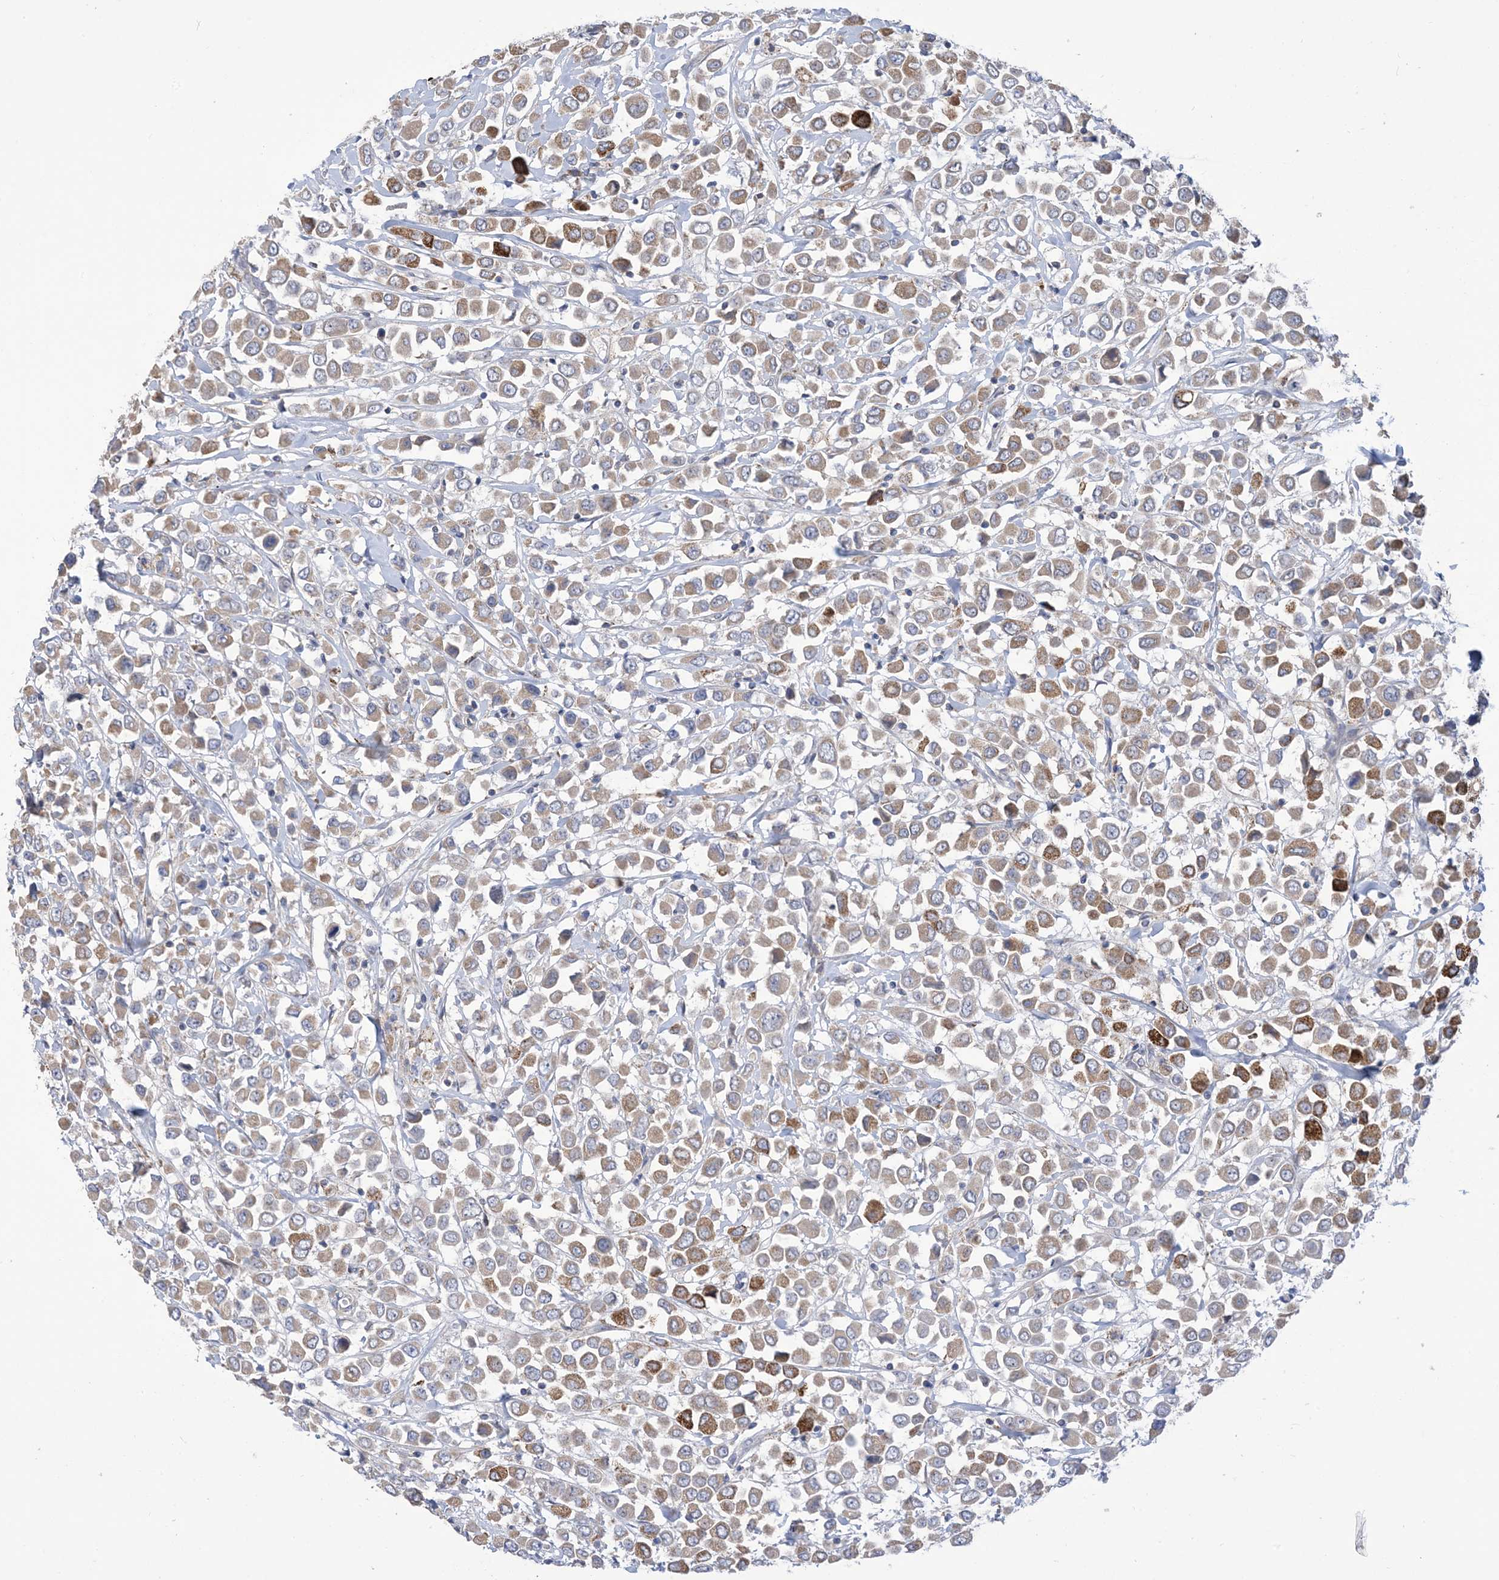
{"staining": {"intensity": "moderate", "quantity": ">75%", "location": "cytoplasmic/membranous"}, "tissue": "breast cancer", "cell_type": "Tumor cells", "image_type": "cancer", "snomed": [{"axis": "morphology", "description": "Duct carcinoma"}, {"axis": "topography", "description": "Breast"}], "caption": "Approximately >75% of tumor cells in infiltrating ductal carcinoma (breast) reveal moderate cytoplasmic/membranous protein staining as visualized by brown immunohistochemical staining.", "gene": "CLEC16A", "patient": {"sex": "female", "age": 61}}